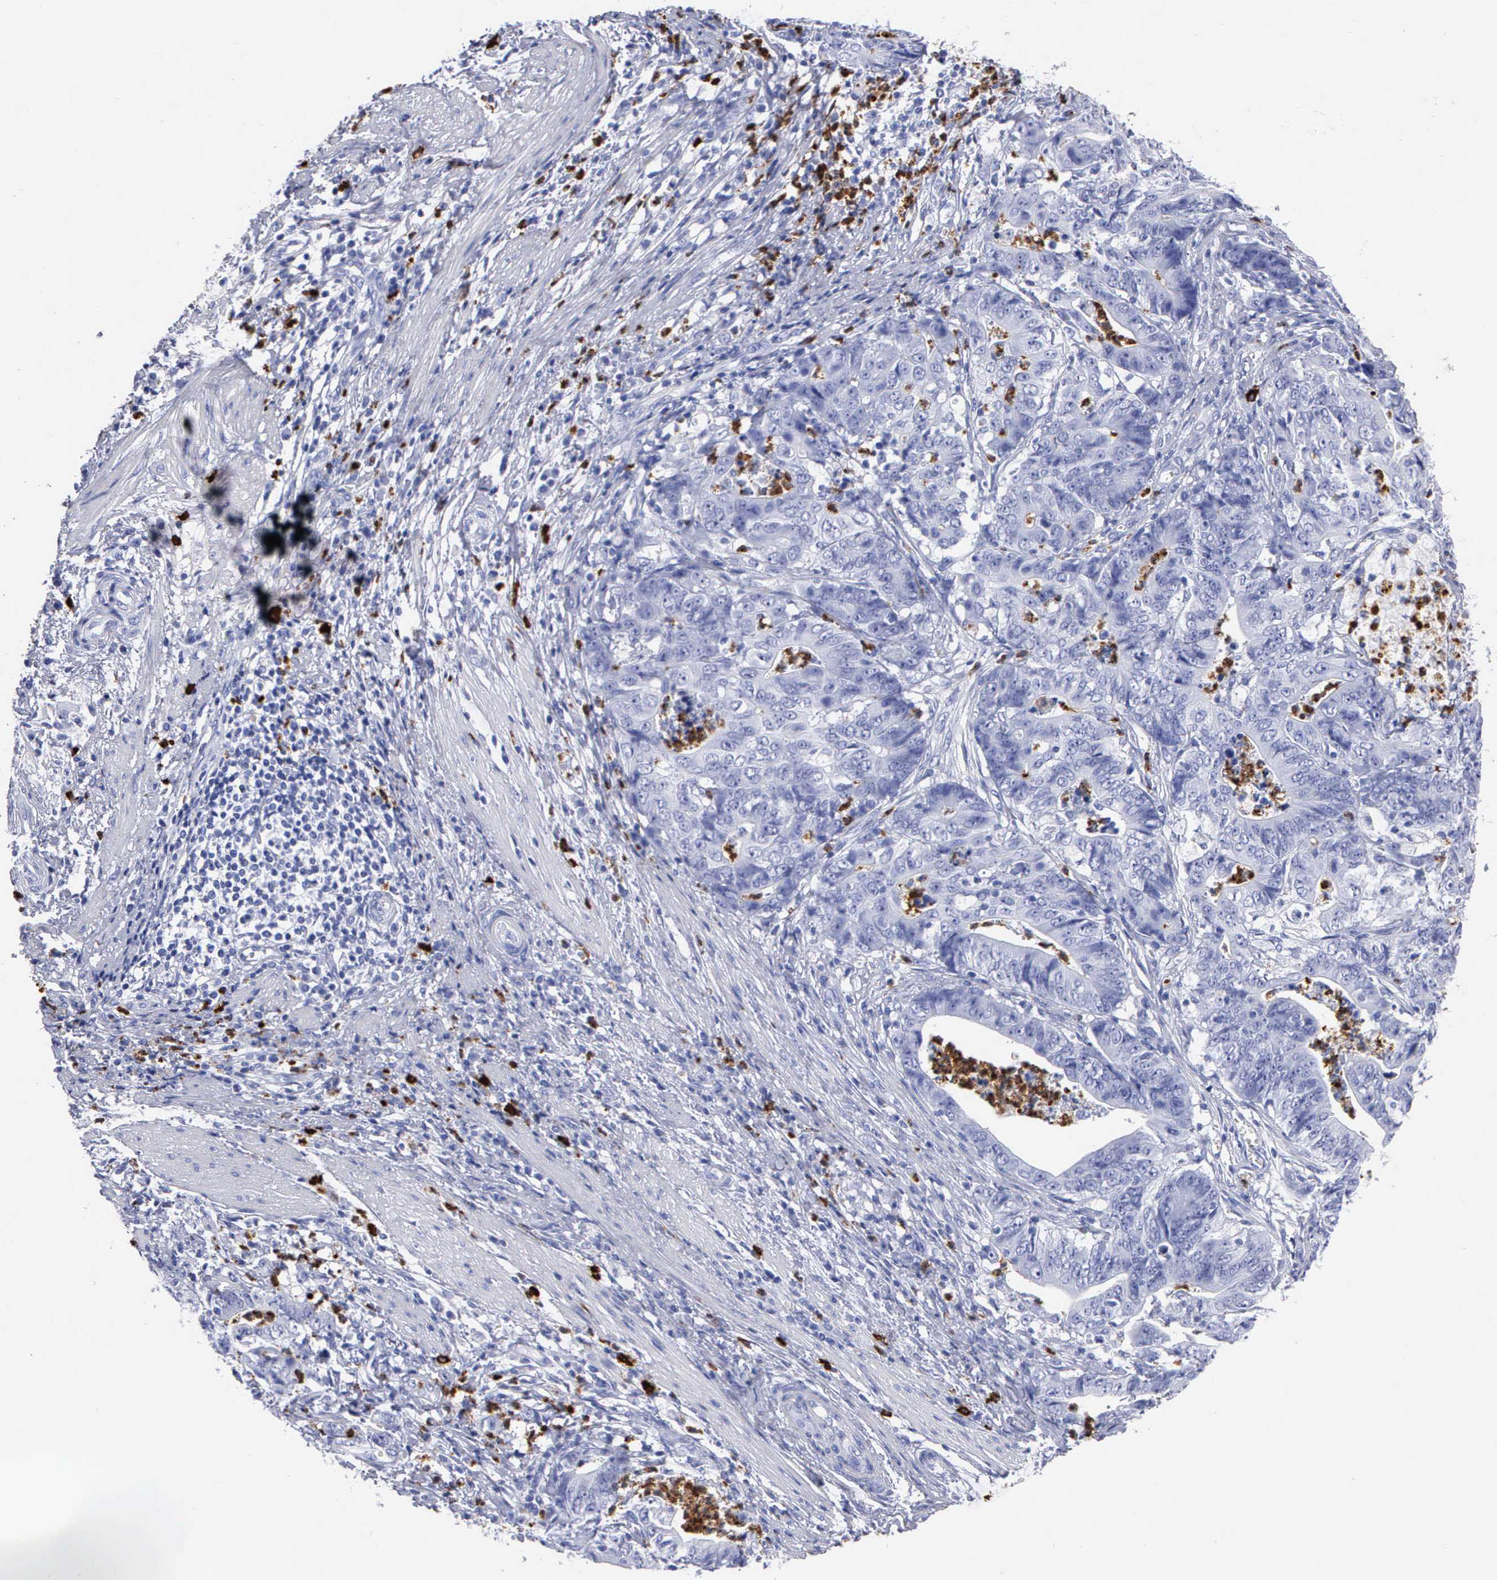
{"staining": {"intensity": "negative", "quantity": "none", "location": "none"}, "tissue": "stomach cancer", "cell_type": "Tumor cells", "image_type": "cancer", "snomed": [{"axis": "morphology", "description": "Adenocarcinoma, NOS"}, {"axis": "topography", "description": "Stomach, lower"}], "caption": "Tumor cells are negative for brown protein staining in stomach cancer (adenocarcinoma). (Immunohistochemistry (ihc), brightfield microscopy, high magnification).", "gene": "CTSG", "patient": {"sex": "female", "age": 86}}